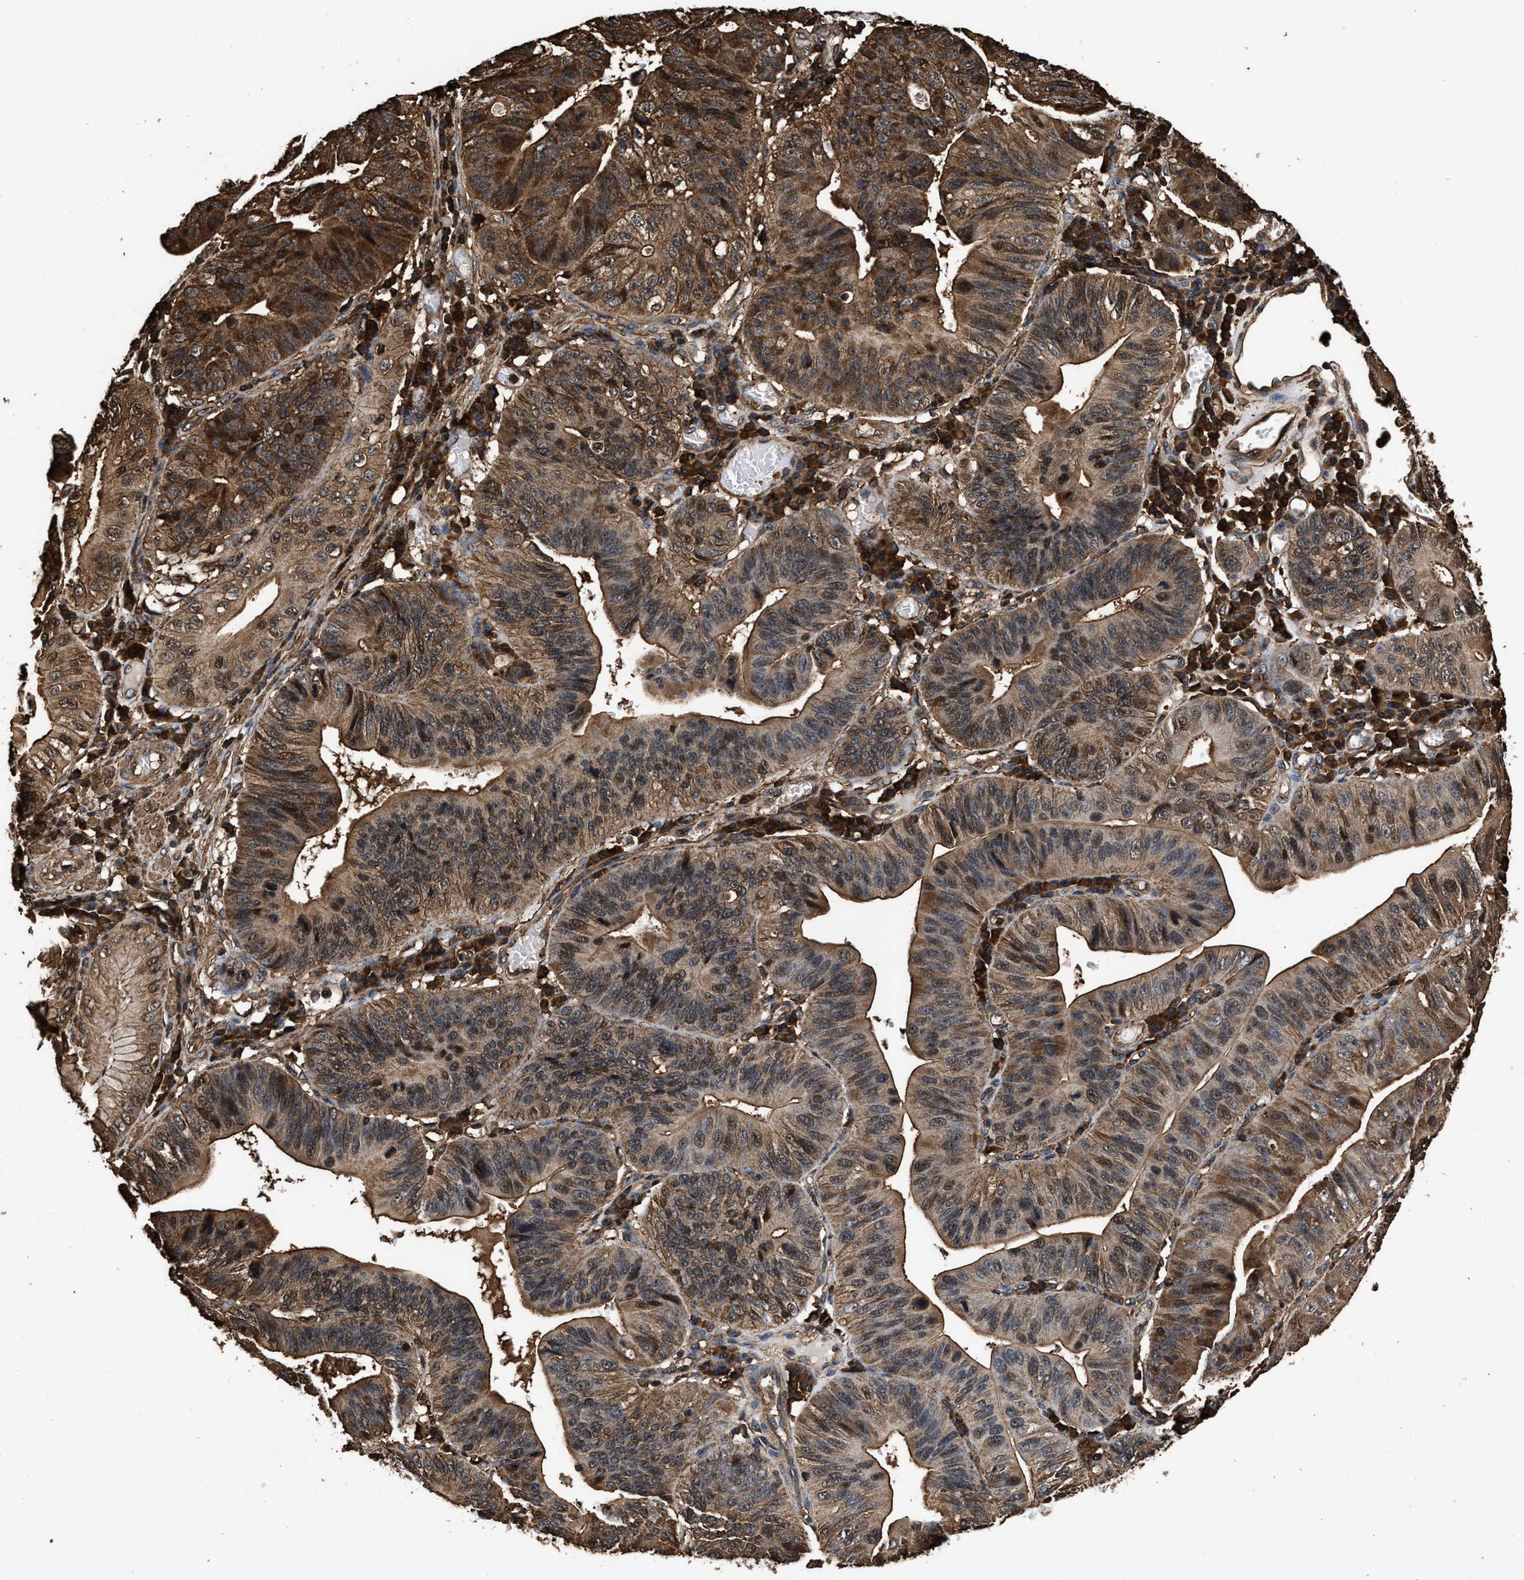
{"staining": {"intensity": "moderate", "quantity": ">75%", "location": "cytoplasmic/membranous,nuclear"}, "tissue": "stomach cancer", "cell_type": "Tumor cells", "image_type": "cancer", "snomed": [{"axis": "morphology", "description": "Adenocarcinoma, NOS"}, {"axis": "topography", "description": "Stomach"}], "caption": "There is medium levels of moderate cytoplasmic/membranous and nuclear staining in tumor cells of stomach cancer, as demonstrated by immunohistochemical staining (brown color).", "gene": "KBTBD2", "patient": {"sex": "male", "age": 59}}